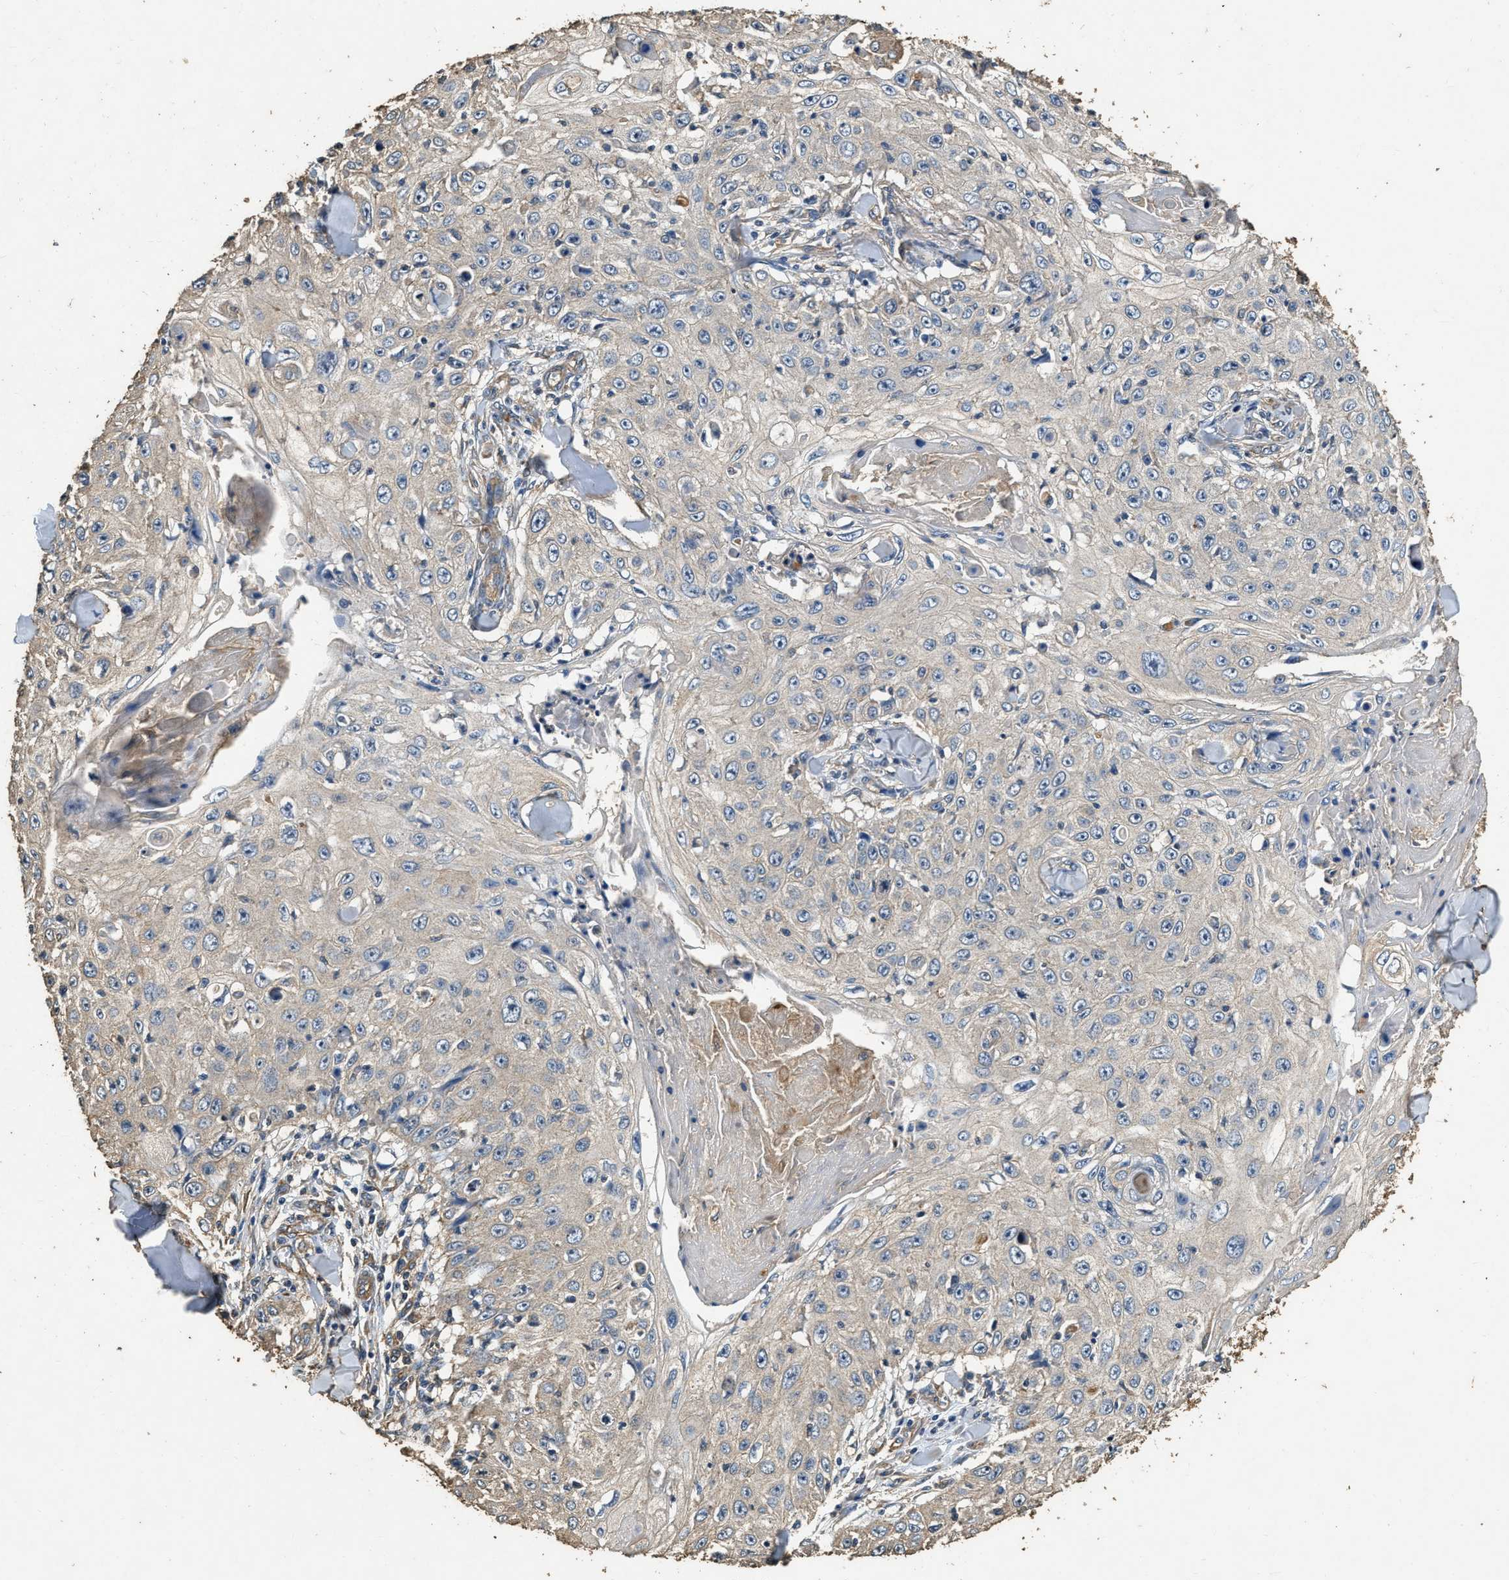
{"staining": {"intensity": "weak", "quantity": "<25%", "location": "cytoplasmic/membranous"}, "tissue": "skin cancer", "cell_type": "Tumor cells", "image_type": "cancer", "snomed": [{"axis": "morphology", "description": "Squamous cell carcinoma, NOS"}, {"axis": "topography", "description": "Skin"}], "caption": "Tumor cells are negative for protein expression in human skin squamous cell carcinoma.", "gene": "MIB1", "patient": {"sex": "male", "age": 86}}